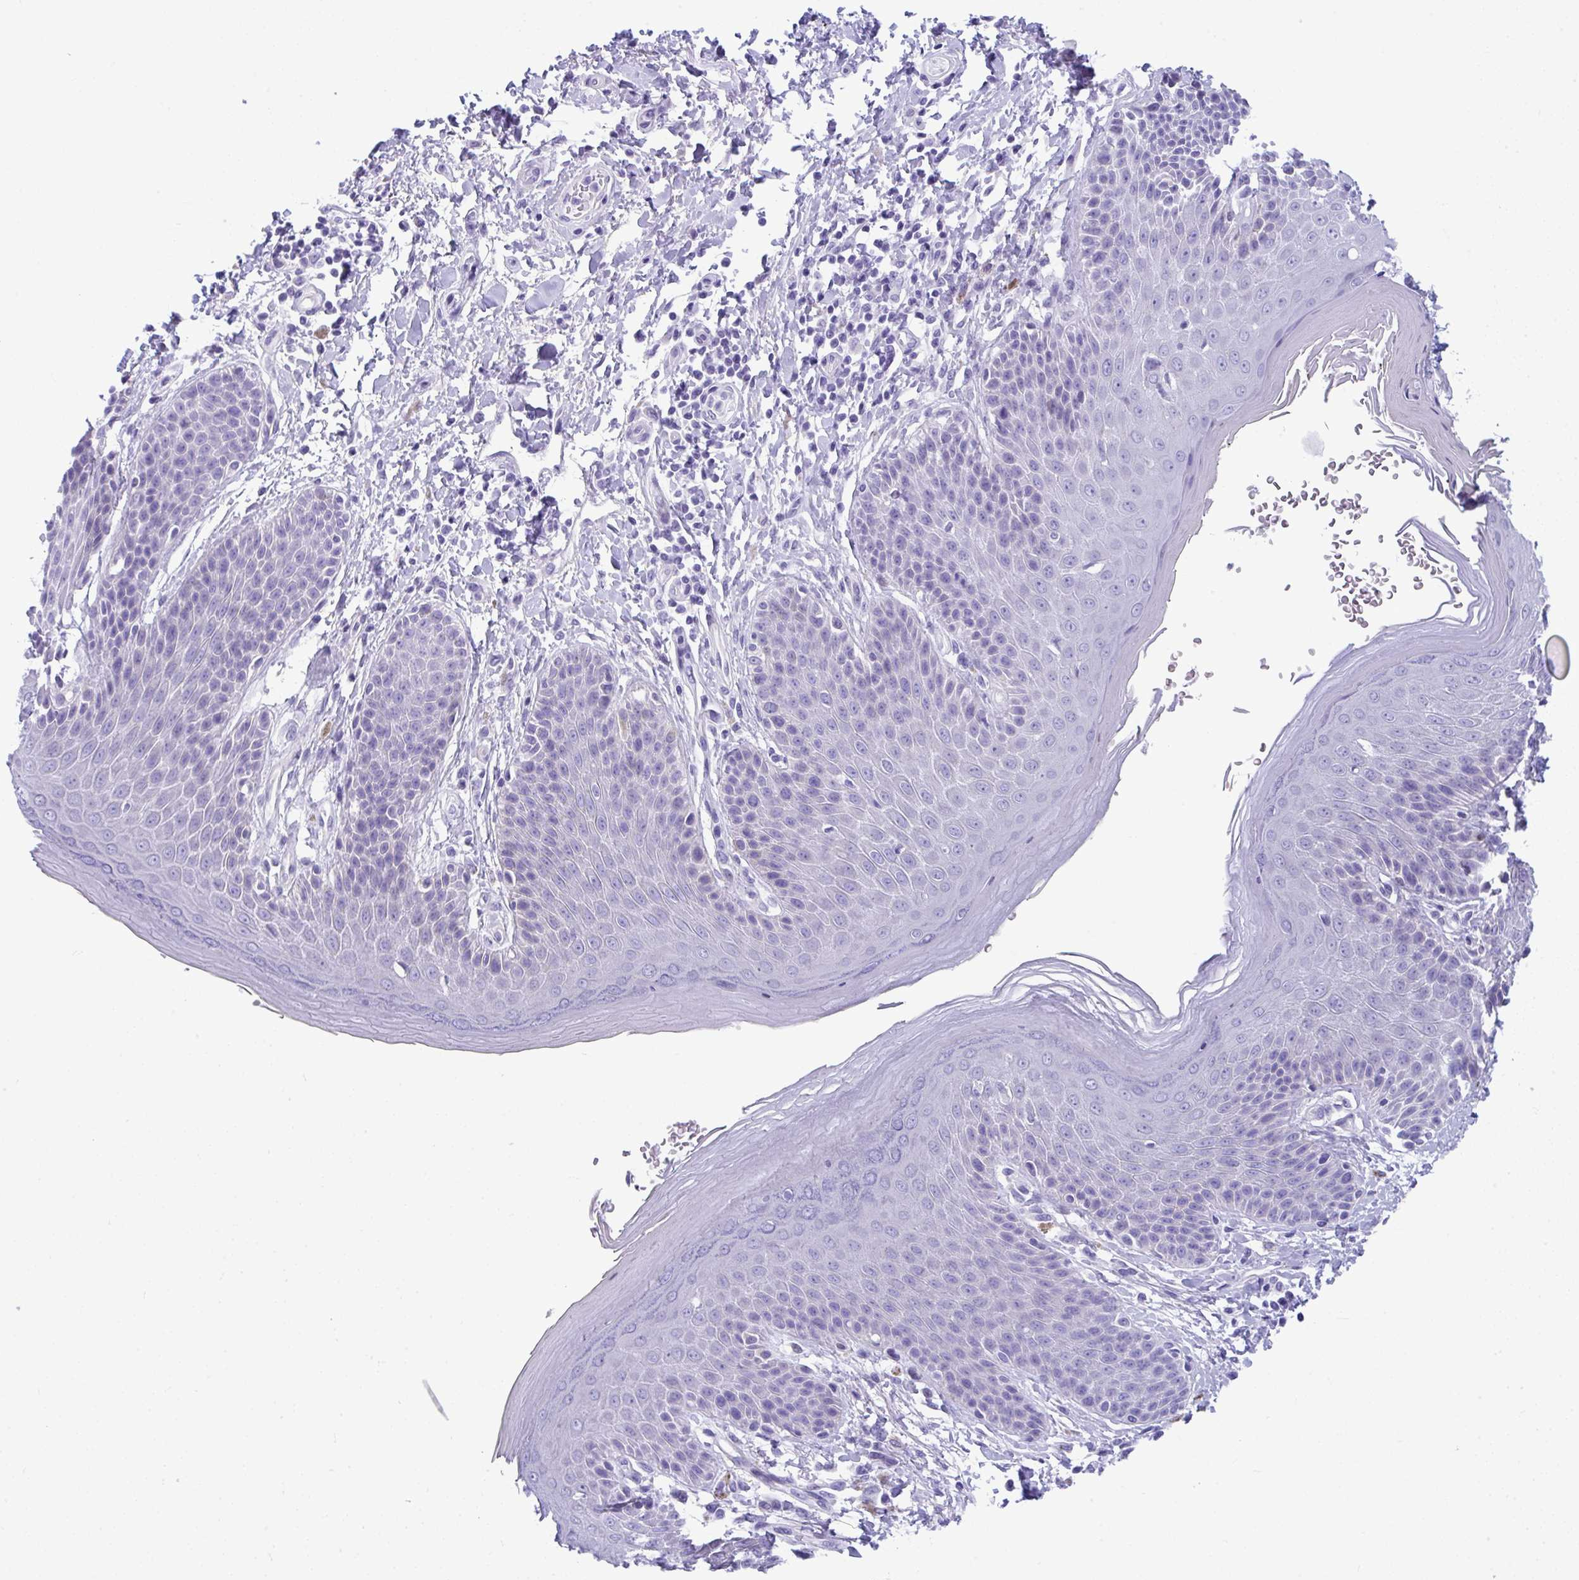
{"staining": {"intensity": "negative", "quantity": "none", "location": "none"}, "tissue": "skin", "cell_type": "Epidermal cells", "image_type": "normal", "snomed": [{"axis": "morphology", "description": "Normal tissue, NOS"}, {"axis": "topography", "description": "Peripheral nerve tissue"}], "caption": "Skin stained for a protein using IHC exhibits no staining epidermal cells.", "gene": "ISL1", "patient": {"sex": "male", "age": 51}}